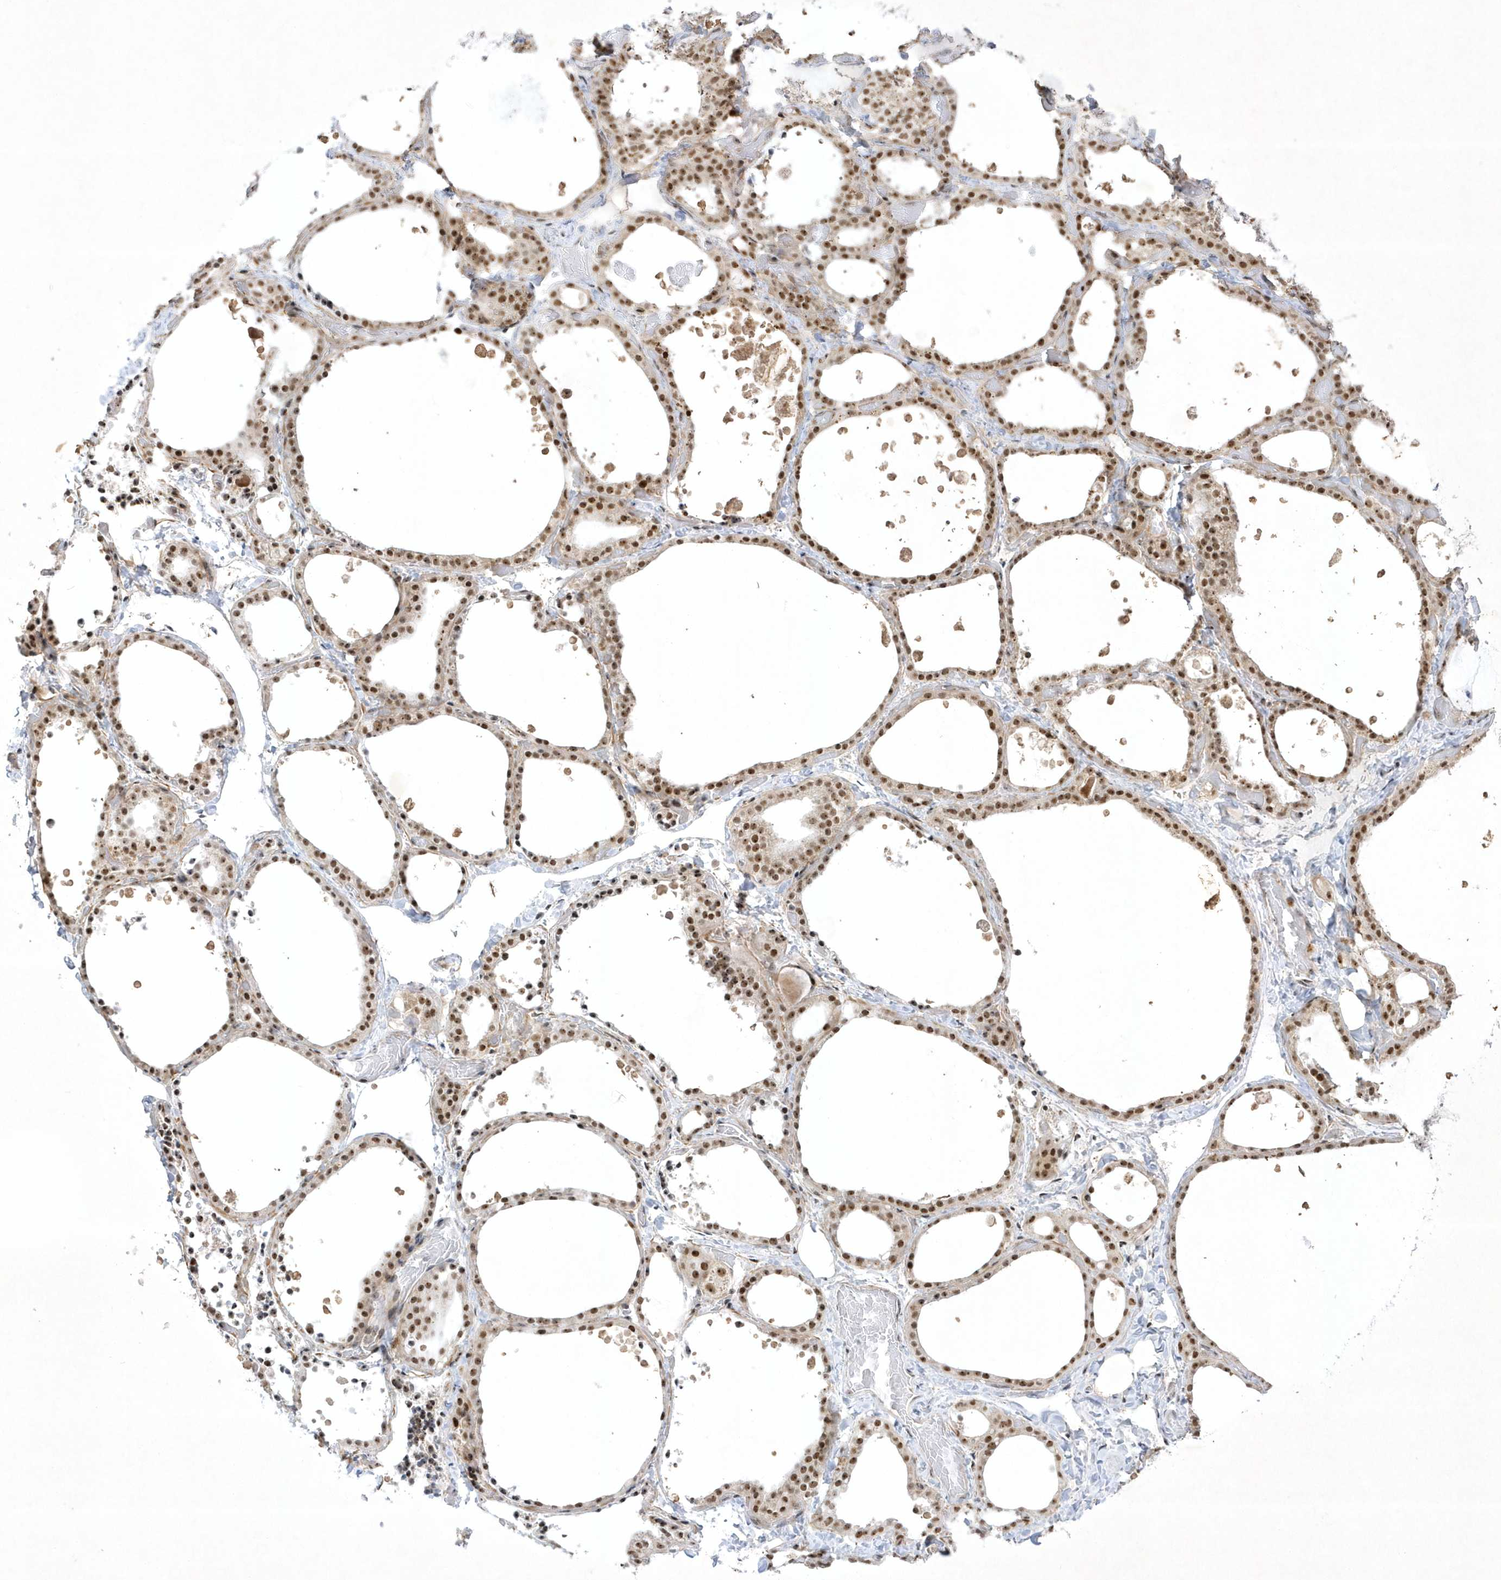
{"staining": {"intensity": "moderate", "quantity": ">75%", "location": "cytoplasmic/membranous,nuclear"}, "tissue": "thyroid gland", "cell_type": "Glandular cells", "image_type": "normal", "snomed": [{"axis": "morphology", "description": "Normal tissue, NOS"}, {"axis": "topography", "description": "Thyroid gland"}], "caption": "Immunohistochemistry (DAB) staining of normal thyroid gland shows moderate cytoplasmic/membranous,nuclear protein expression in about >75% of glandular cells. (DAB (3,3'-diaminobenzidine) = brown stain, brightfield microscopy at high magnification).", "gene": "NPM3", "patient": {"sex": "female", "age": 44}}